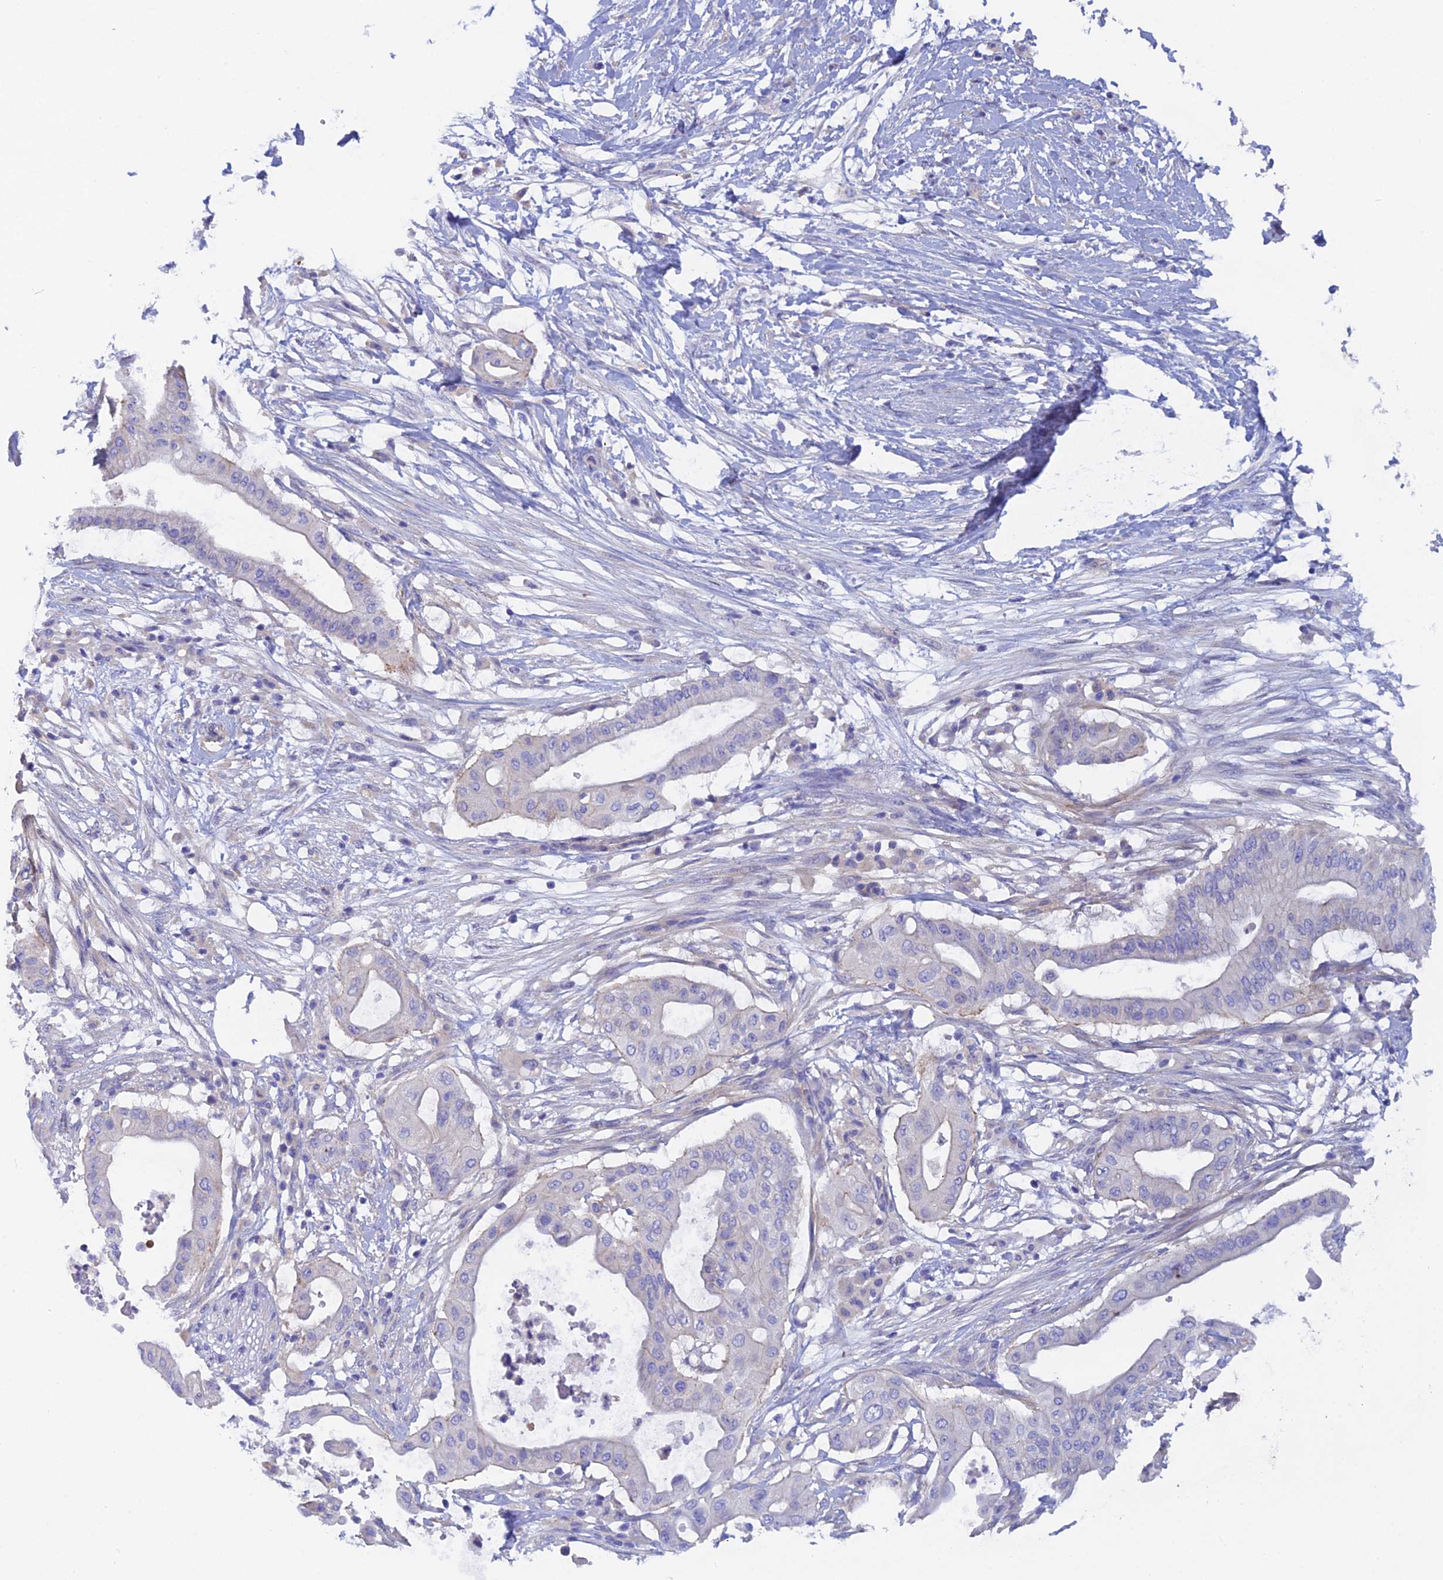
{"staining": {"intensity": "negative", "quantity": "none", "location": "none"}, "tissue": "pancreatic cancer", "cell_type": "Tumor cells", "image_type": "cancer", "snomed": [{"axis": "morphology", "description": "Adenocarcinoma, NOS"}, {"axis": "topography", "description": "Pancreas"}], "caption": "DAB immunohistochemical staining of adenocarcinoma (pancreatic) reveals no significant positivity in tumor cells.", "gene": "FZR1", "patient": {"sex": "male", "age": 68}}